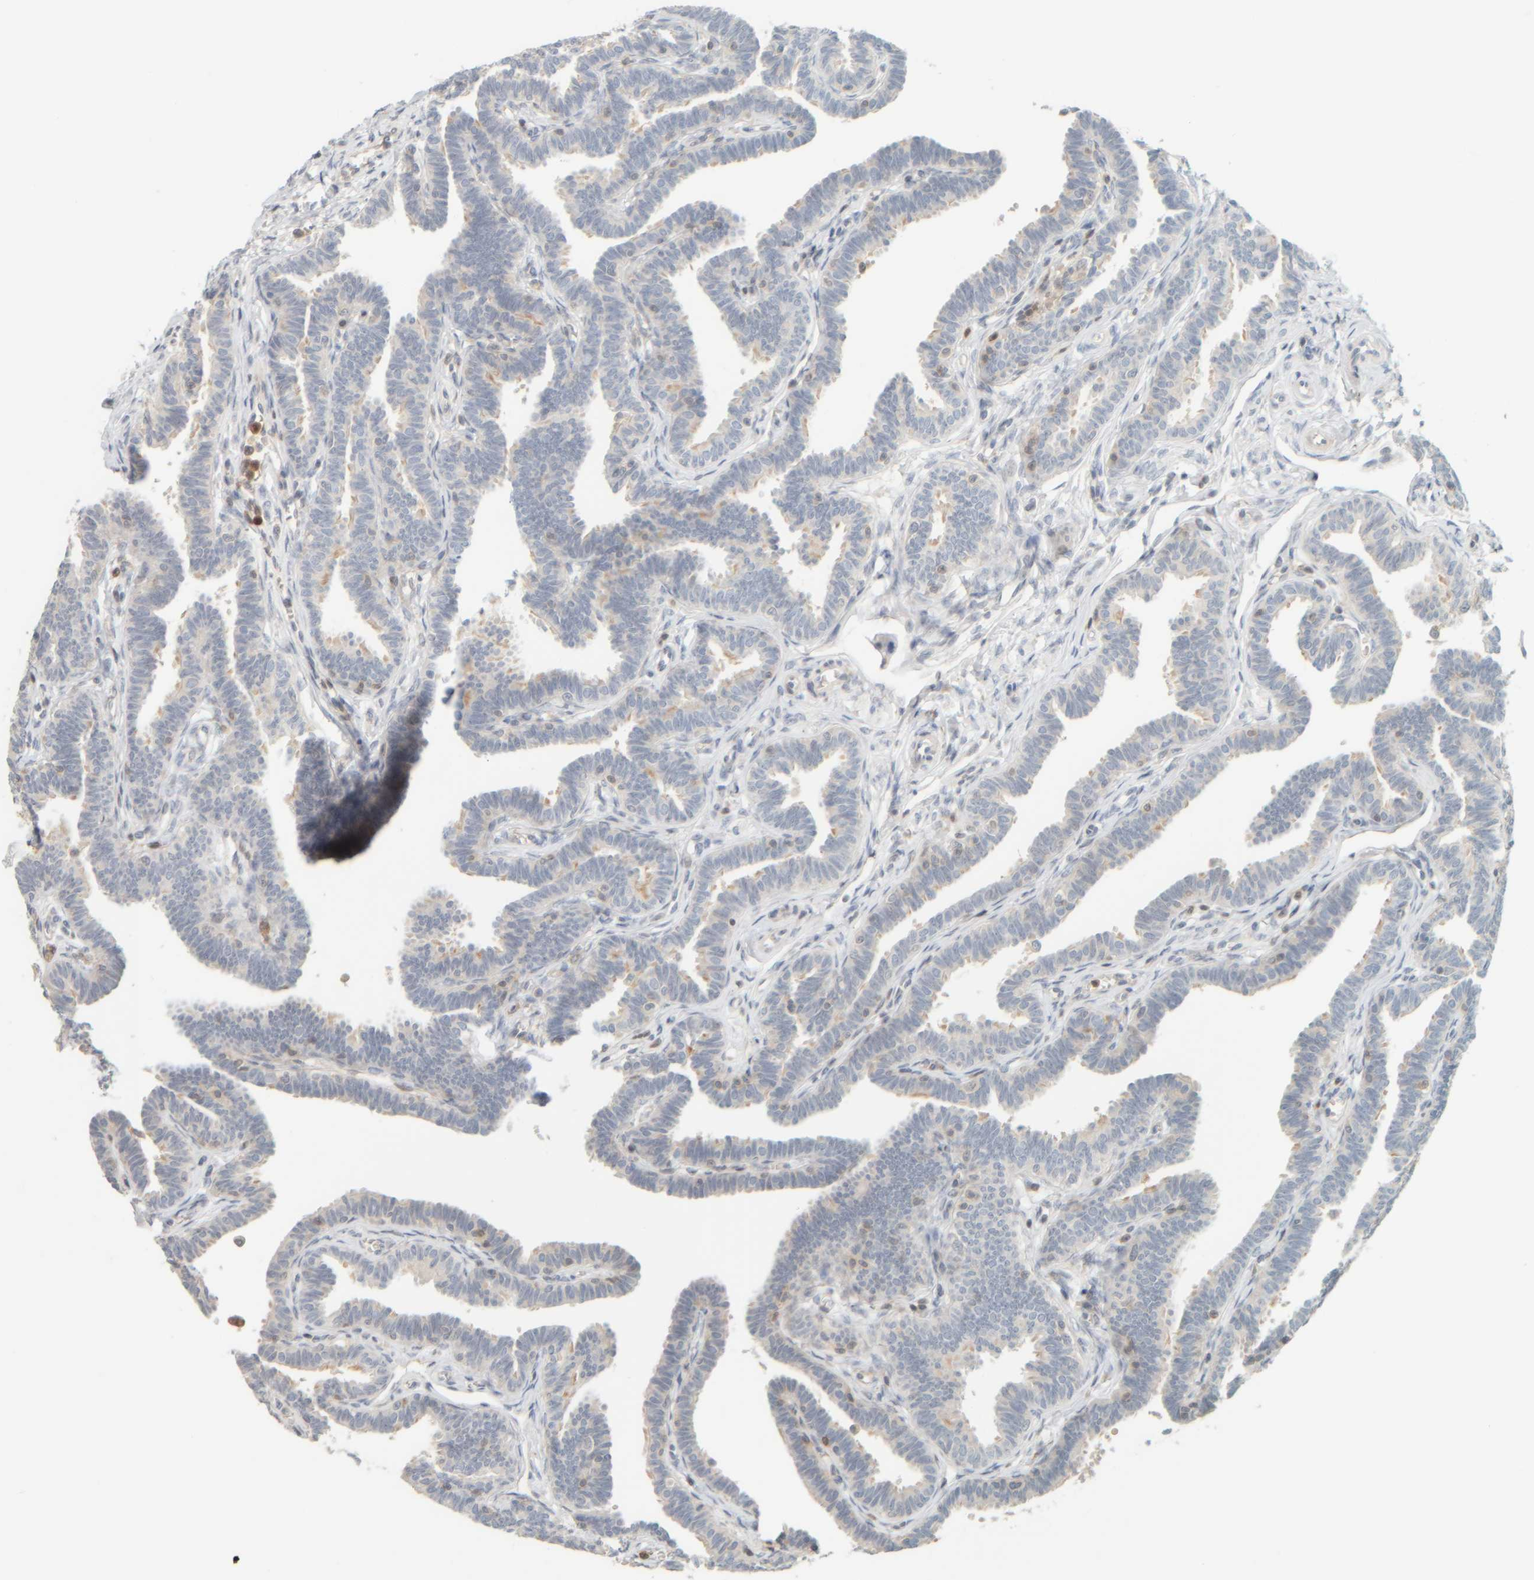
{"staining": {"intensity": "weak", "quantity": "25%-75%", "location": "cytoplasmic/membranous"}, "tissue": "fallopian tube", "cell_type": "Glandular cells", "image_type": "normal", "snomed": [{"axis": "morphology", "description": "Normal tissue, NOS"}, {"axis": "topography", "description": "Fallopian tube"}, {"axis": "topography", "description": "Ovary"}], "caption": "Glandular cells exhibit weak cytoplasmic/membranous expression in approximately 25%-75% of cells in unremarkable fallopian tube. Ihc stains the protein of interest in brown and the nuclei are stained blue.", "gene": "AARSD1", "patient": {"sex": "female", "age": 23}}